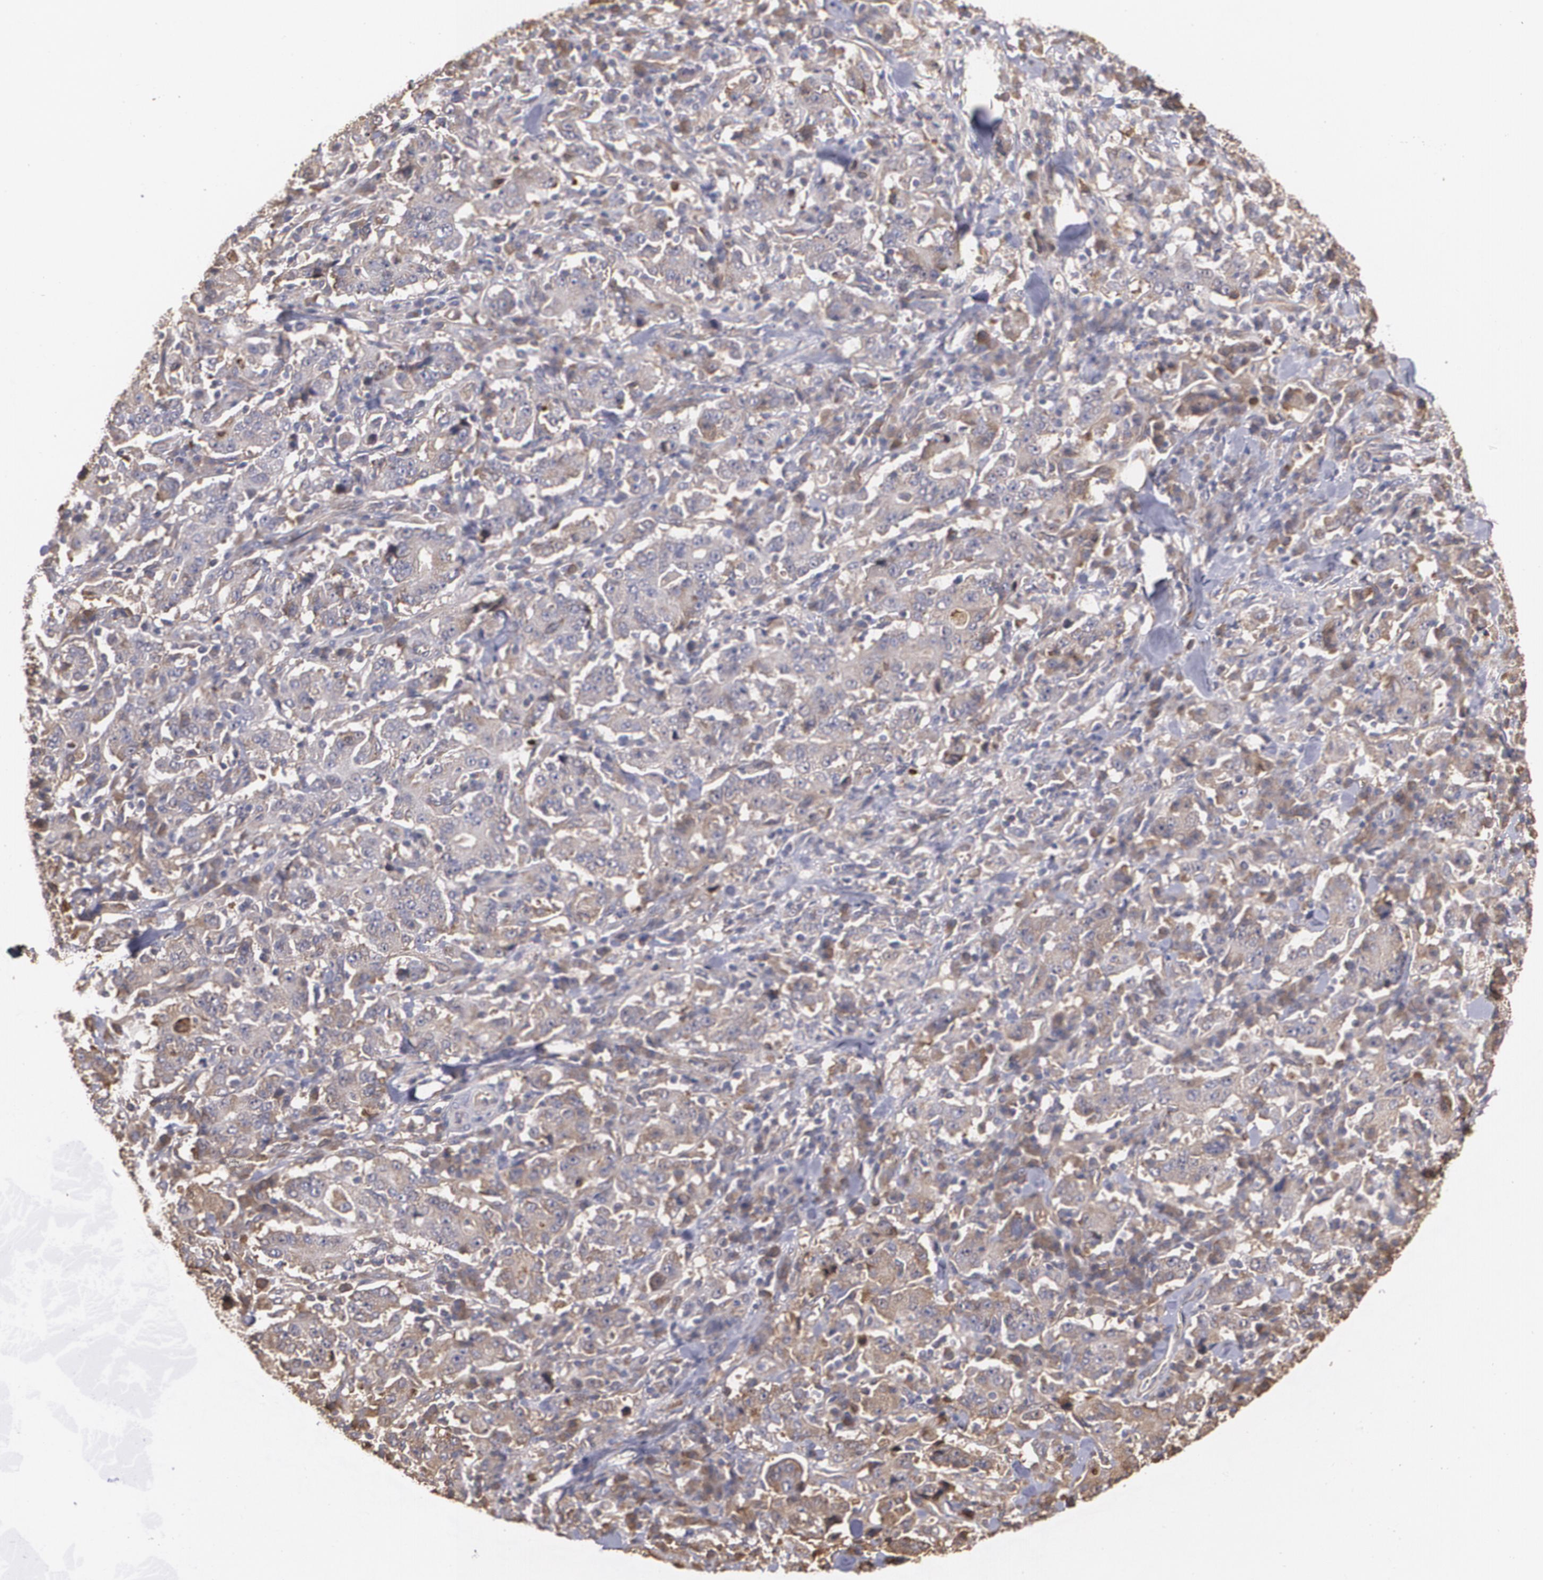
{"staining": {"intensity": "weak", "quantity": ">75%", "location": "cytoplasmic/membranous"}, "tissue": "stomach cancer", "cell_type": "Tumor cells", "image_type": "cancer", "snomed": [{"axis": "morphology", "description": "Normal tissue, NOS"}, {"axis": "morphology", "description": "Adenocarcinoma, NOS"}, {"axis": "topography", "description": "Stomach, upper"}, {"axis": "topography", "description": "Stomach"}], "caption": "Immunohistochemical staining of stomach cancer shows low levels of weak cytoplasmic/membranous expression in approximately >75% of tumor cells.", "gene": "PON1", "patient": {"sex": "male", "age": 59}}